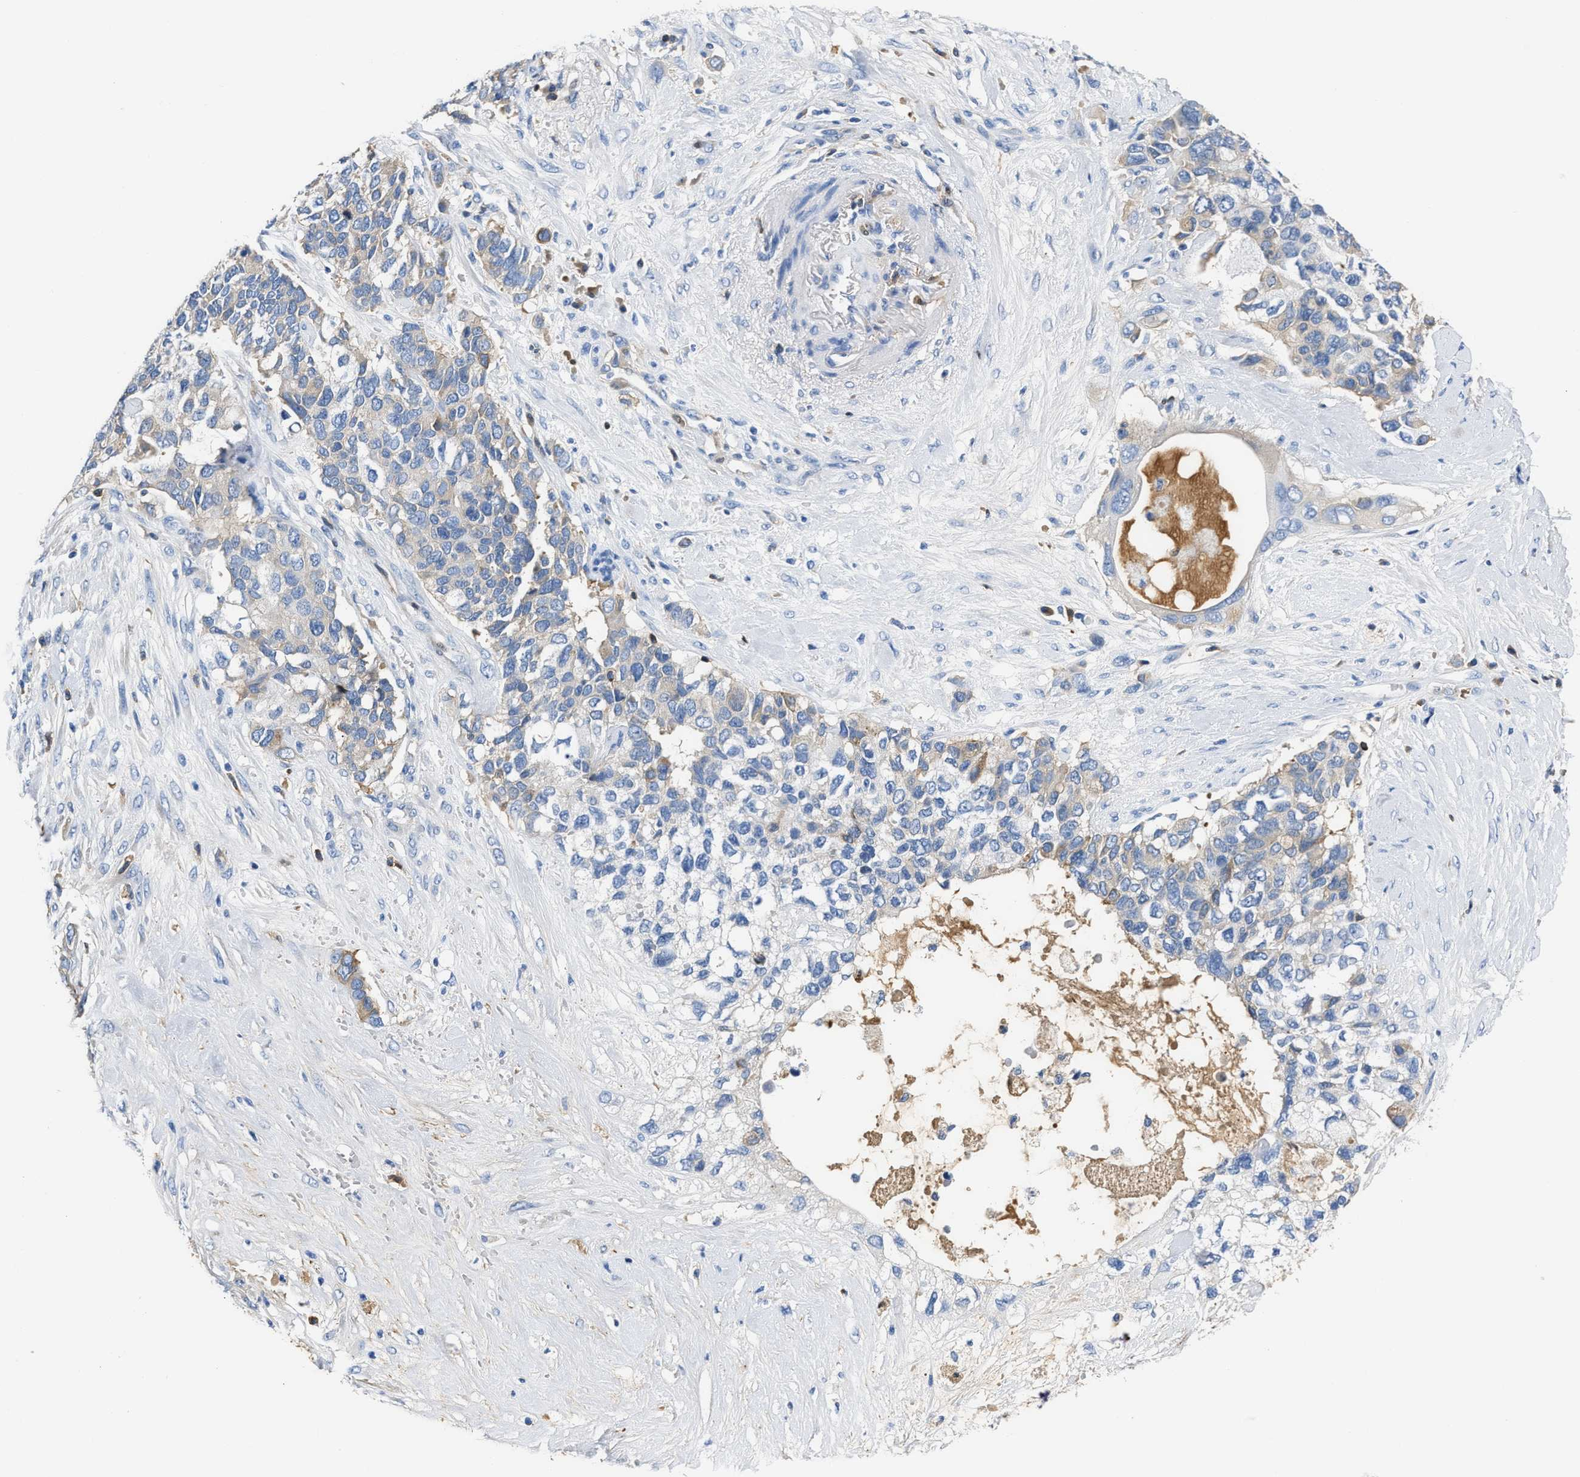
{"staining": {"intensity": "weak", "quantity": "25%-75%", "location": "cytoplasmic/membranous"}, "tissue": "pancreatic cancer", "cell_type": "Tumor cells", "image_type": "cancer", "snomed": [{"axis": "morphology", "description": "Adenocarcinoma, NOS"}, {"axis": "topography", "description": "Pancreas"}], "caption": "About 25%-75% of tumor cells in pancreatic cancer exhibit weak cytoplasmic/membranous protein positivity as visualized by brown immunohistochemical staining.", "gene": "GC", "patient": {"sex": "female", "age": 56}}